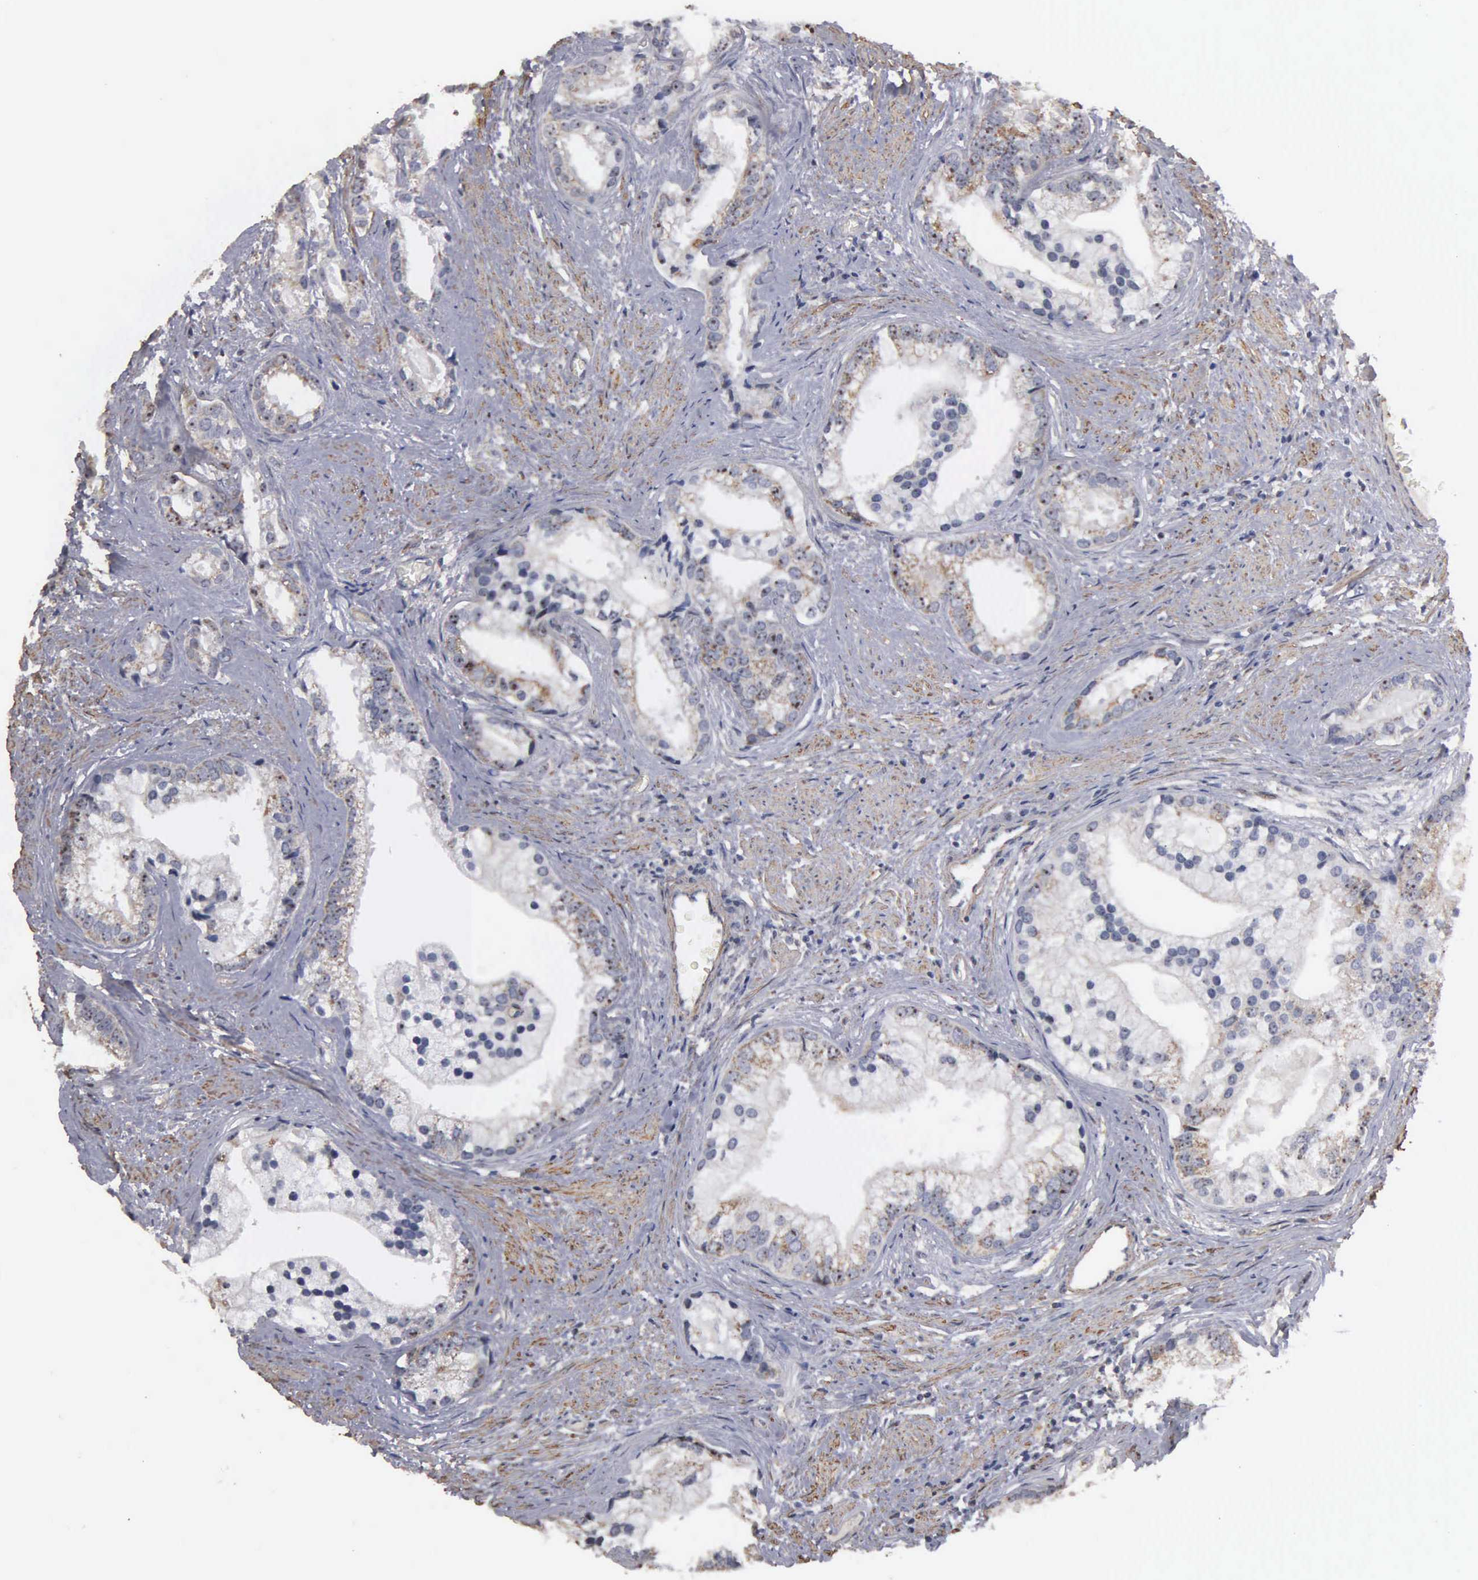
{"staining": {"intensity": "weak", "quantity": "<25%", "location": "nuclear"}, "tissue": "prostate cancer", "cell_type": "Tumor cells", "image_type": "cancer", "snomed": [{"axis": "morphology", "description": "Adenocarcinoma, Medium grade"}, {"axis": "topography", "description": "Prostate"}], "caption": "DAB immunohistochemical staining of human prostate medium-grade adenocarcinoma demonstrates no significant expression in tumor cells.", "gene": "NGDN", "patient": {"sex": "male", "age": 65}}